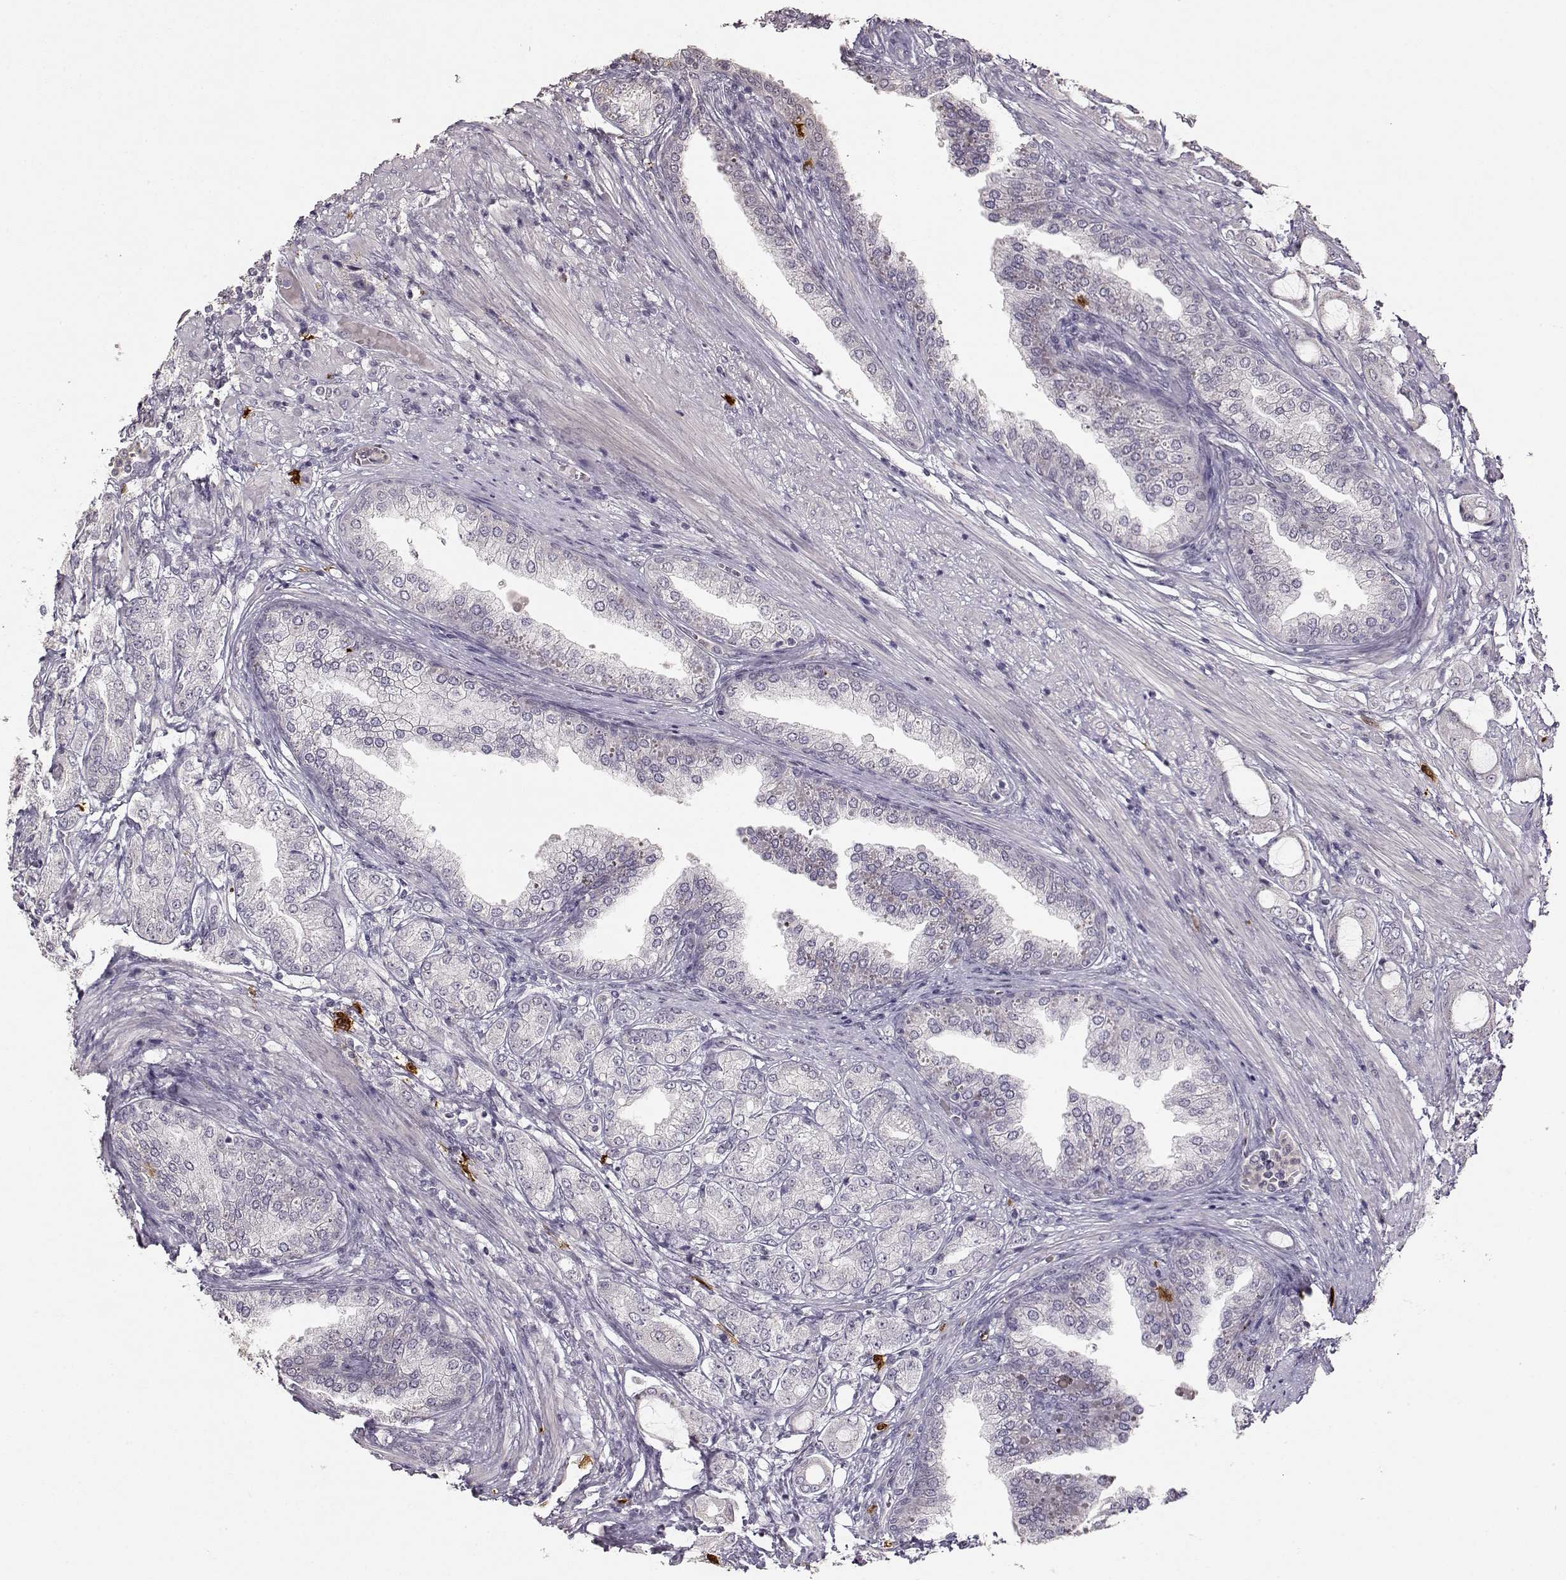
{"staining": {"intensity": "negative", "quantity": "none", "location": "none"}, "tissue": "prostate cancer", "cell_type": "Tumor cells", "image_type": "cancer", "snomed": [{"axis": "morphology", "description": "Adenocarcinoma, NOS"}, {"axis": "topography", "description": "Prostate"}], "caption": "Immunohistochemical staining of prostate cancer (adenocarcinoma) reveals no significant positivity in tumor cells. (DAB (3,3'-diaminobenzidine) IHC, high magnification).", "gene": "S100B", "patient": {"sex": "male", "age": 63}}